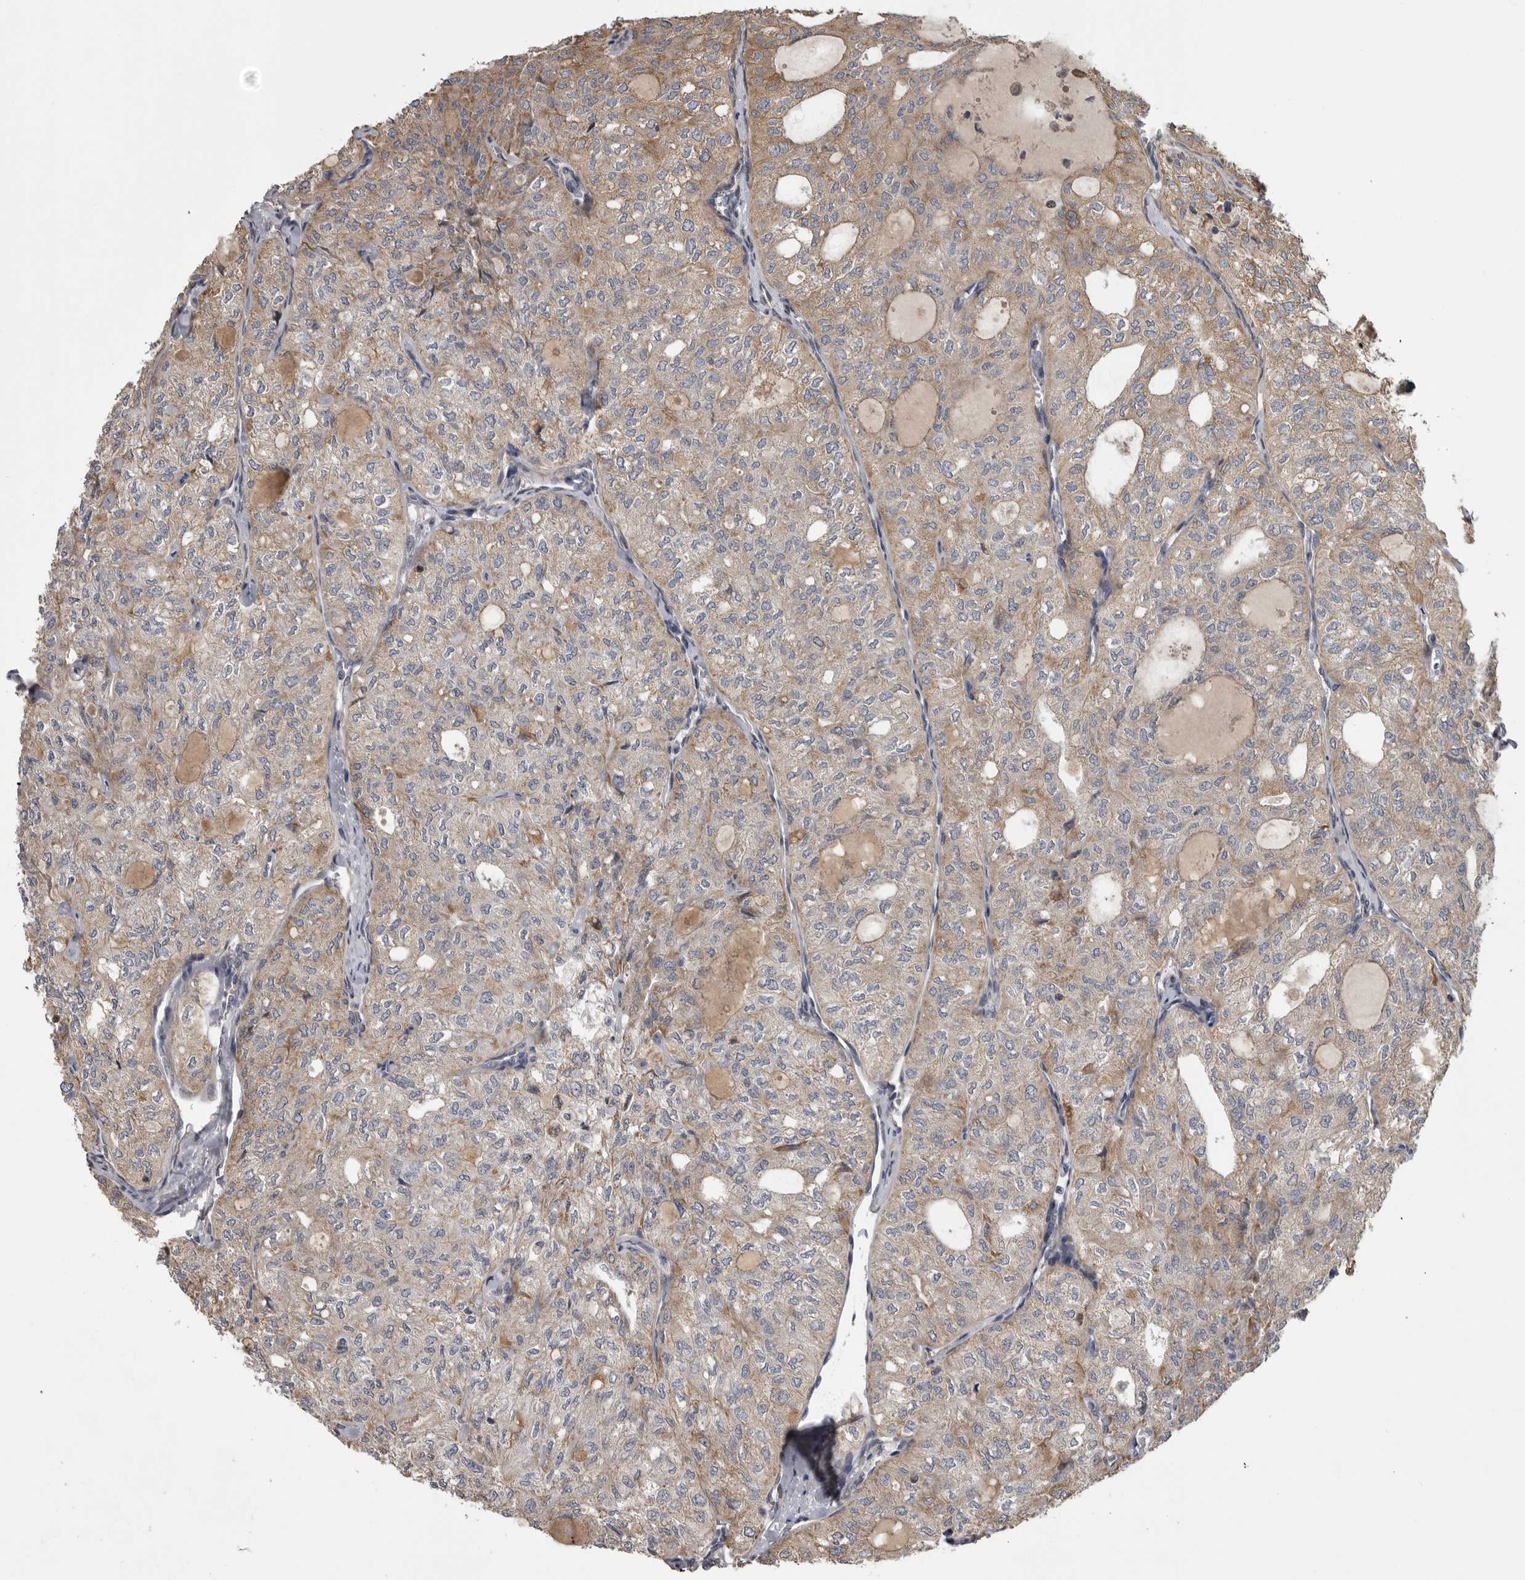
{"staining": {"intensity": "weak", "quantity": "25%-75%", "location": "cytoplasmic/membranous"}, "tissue": "thyroid cancer", "cell_type": "Tumor cells", "image_type": "cancer", "snomed": [{"axis": "morphology", "description": "Follicular adenoma carcinoma, NOS"}, {"axis": "topography", "description": "Thyroid gland"}], "caption": "An immunohistochemistry (IHC) histopathology image of neoplastic tissue is shown. Protein staining in brown highlights weak cytoplasmic/membranous positivity in thyroid follicular adenoma carcinoma within tumor cells.", "gene": "ZNRF1", "patient": {"sex": "male", "age": 75}}